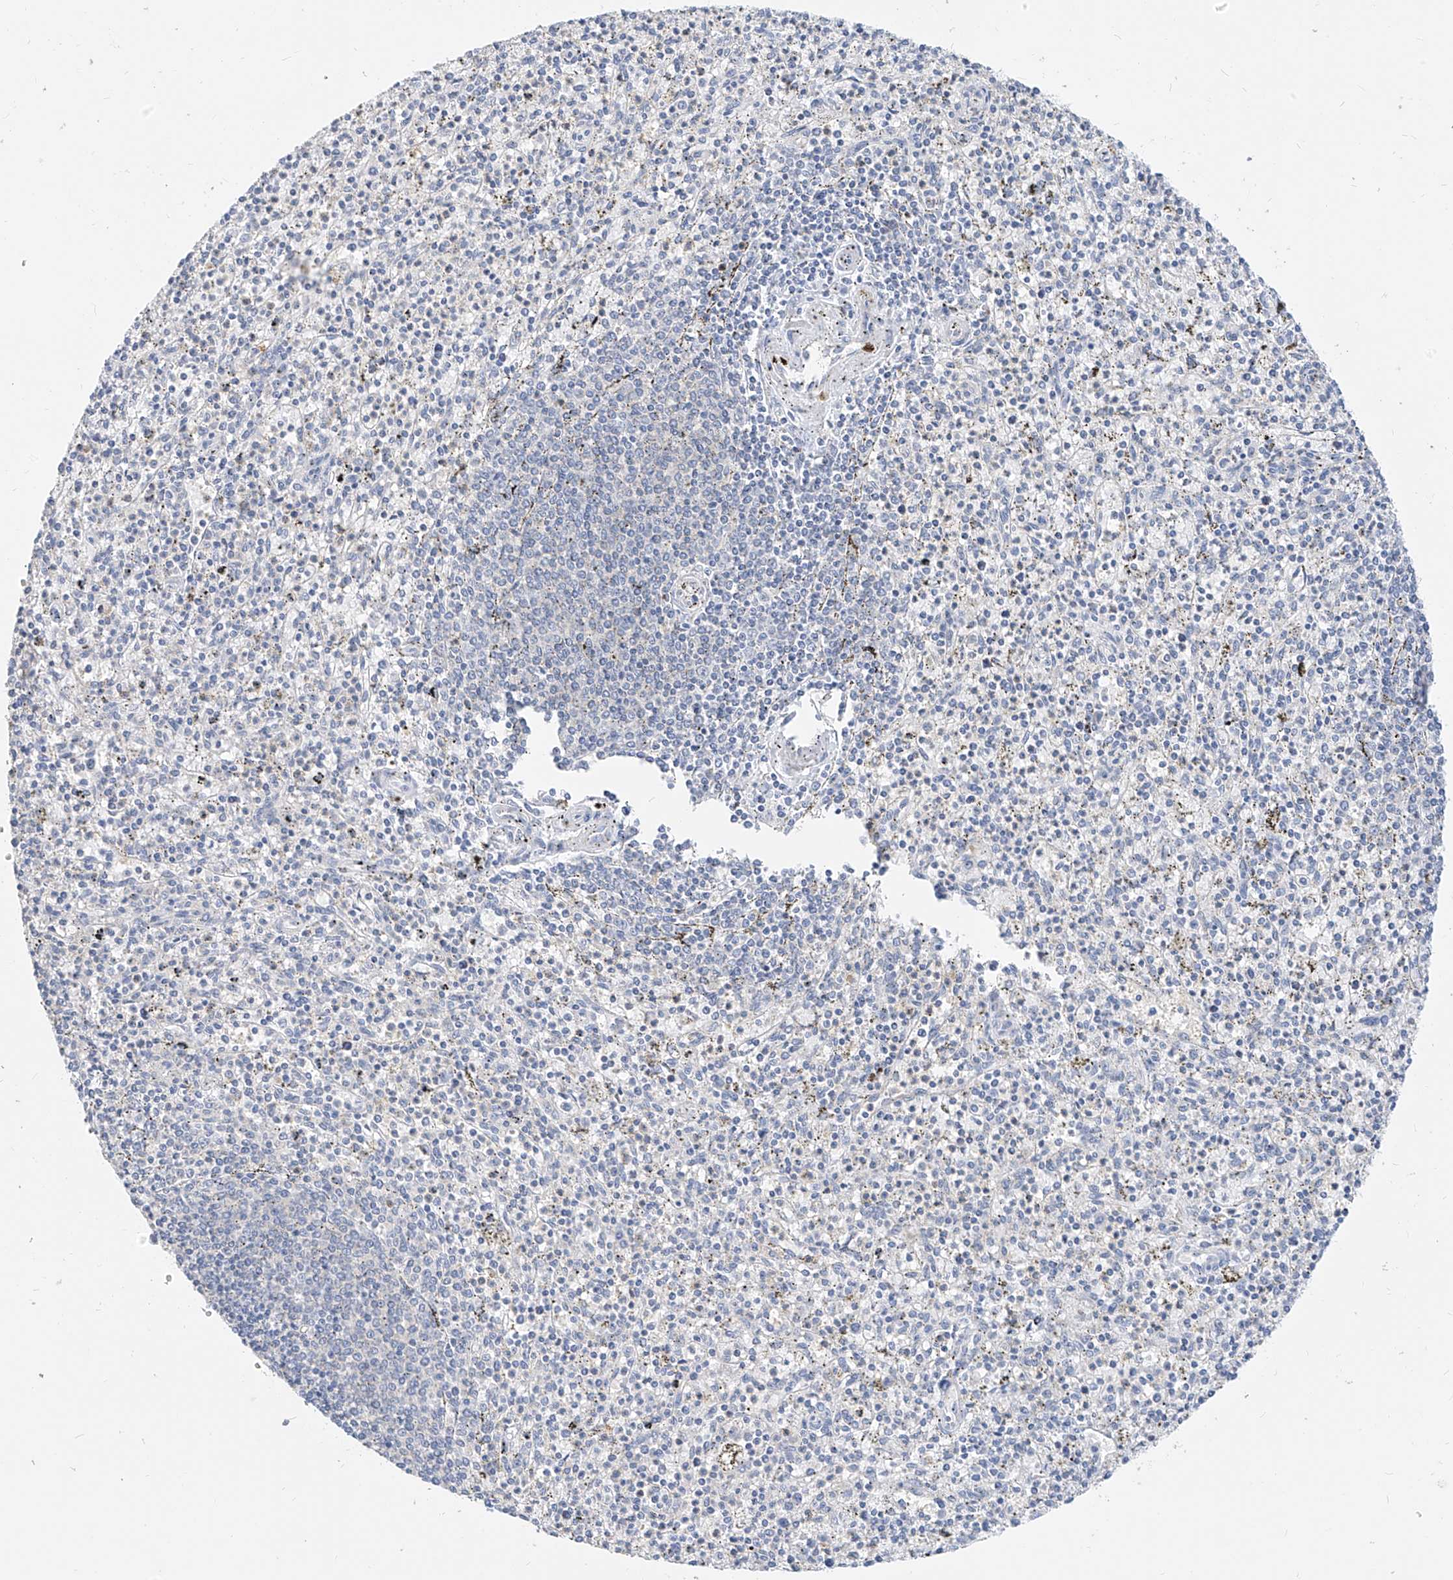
{"staining": {"intensity": "negative", "quantity": "none", "location": "none"}, "tissue": "spleen", "cell_type": "Cells in red pulp", "image_type": "normal", "snomed": [{"axis": "morphology", "description": "Normal tissue, NOS"}, {"axis": "topography", "description": "Spleen"}], "caption": "This image is of unremarkable spleen stained with immunohistochemistry to label a protein in brown with the nuclei are counter-stained blue. There is no positivity in cells in red pulp.", "gene": "ZZEF1", "patient": {"sex": "male", "age": 72}}